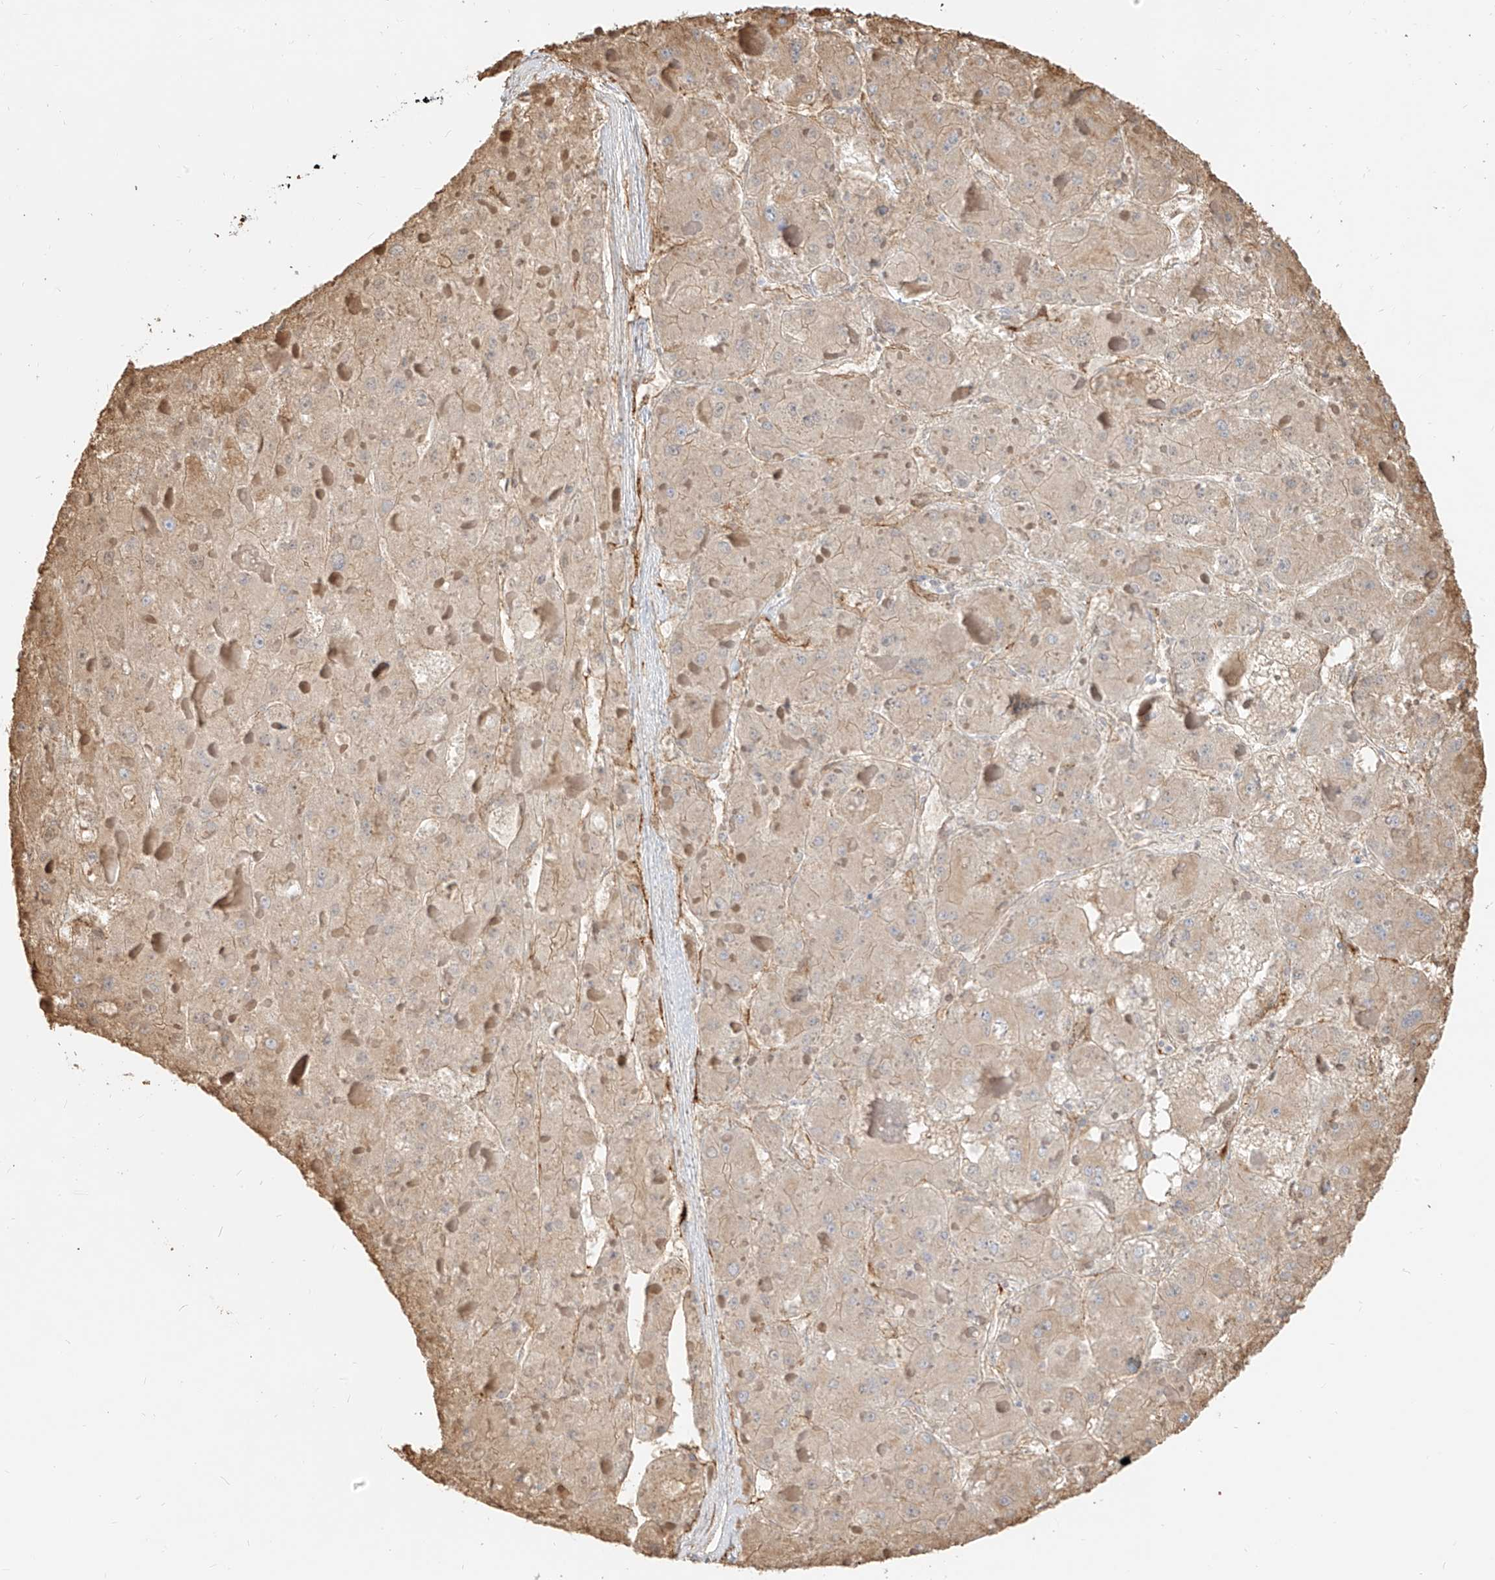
{"staining": {"intensity": "weak", "quantity": "25%-75%", "location": "cytoplasmic/membranous"}, "tissue": "liver cancer", "cell_type": "Tumor cells", "image_type": "cancer", "snomed": [{"axis": "morphology", "description": "Carcinoma, Hepatocellular, NOS"}, {"axis": "topography", "description": "Liver"}], "caption": "Immunohistochemical staining of liver cancer displays low levels of weak cytoplasmic/membranous expression in about 25%-75% of tumor cells.", "gene": "NHSL1", "patient": {"sex": "female", "age": 73}}